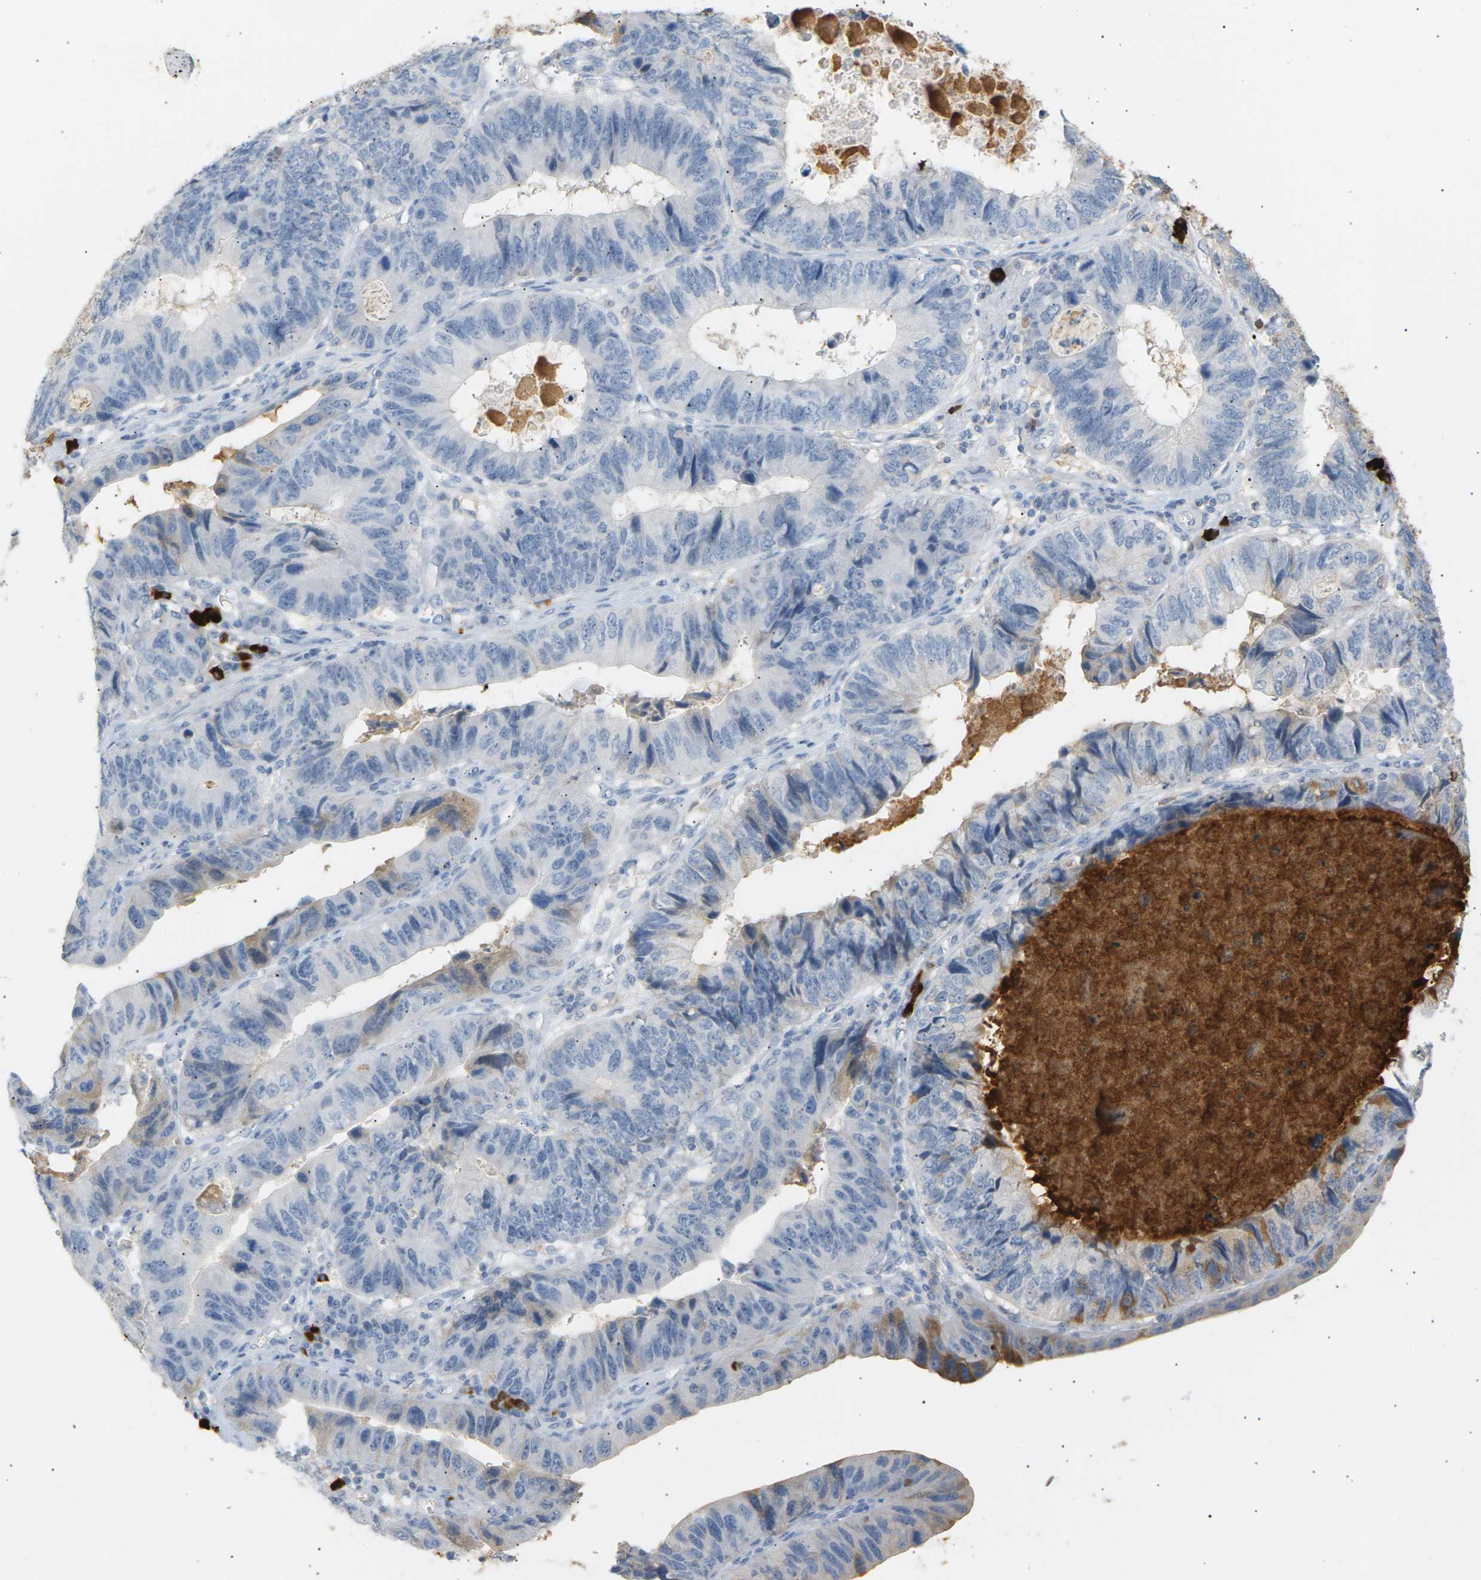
{"staining": {"intensity": "negative", "quantity": "none", "location": "none"}, "tissue": "stomach cancer", "cell_type": "Tumor cells", "image_type": "cancer", "snomed": [{"axis": "morphology", "description": "Adenocarcinoma, NOS"}, {"axis": "topography", "description": "Stomach"}], "caption": "Immunohistochemical staining of human stomach cancer (adenocarcinoma) shows no significant expression in tumor cells.", "gene": "IGLC3", "patient": {"sex": "male", "age": 59}}